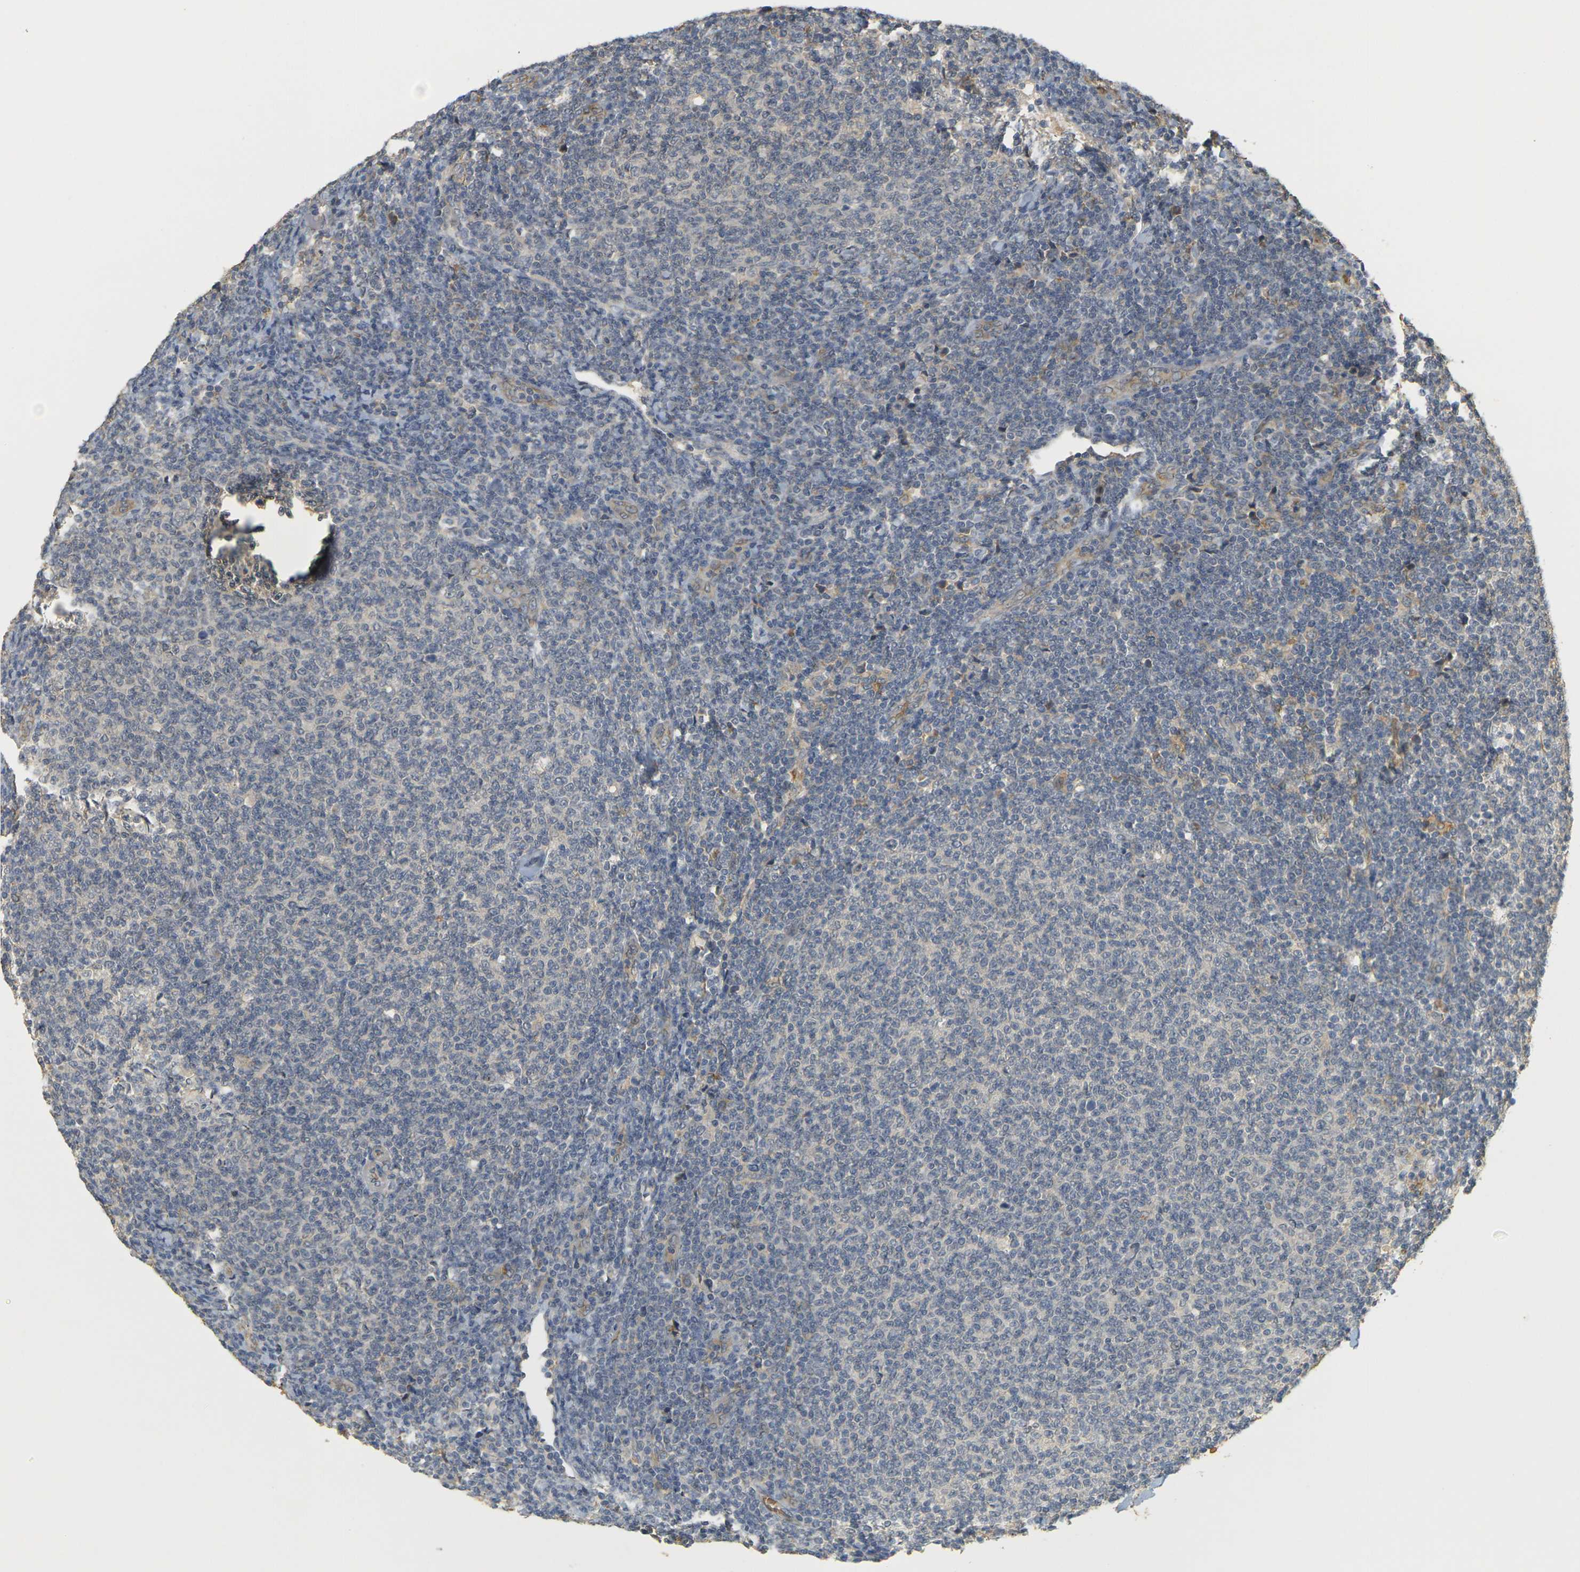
{"staining": {"intensity": "negative", "quantity": "none", "location": "none"}, "tissue": "lymphoma", "cell_type": "Tumor cells", "image_type": "cancer", "snomed": [{"axis": "morphology", "description": "Malignant lymphoma, non-Hodgkin's type, Low grade"}, {"axis": "topography", "description": "Lymph node"}], "caption": "There is no significant expression in tumor cells of lymphoma.", "gene": "MEGF9", "patient": {"sex": "male", "age": 66}}